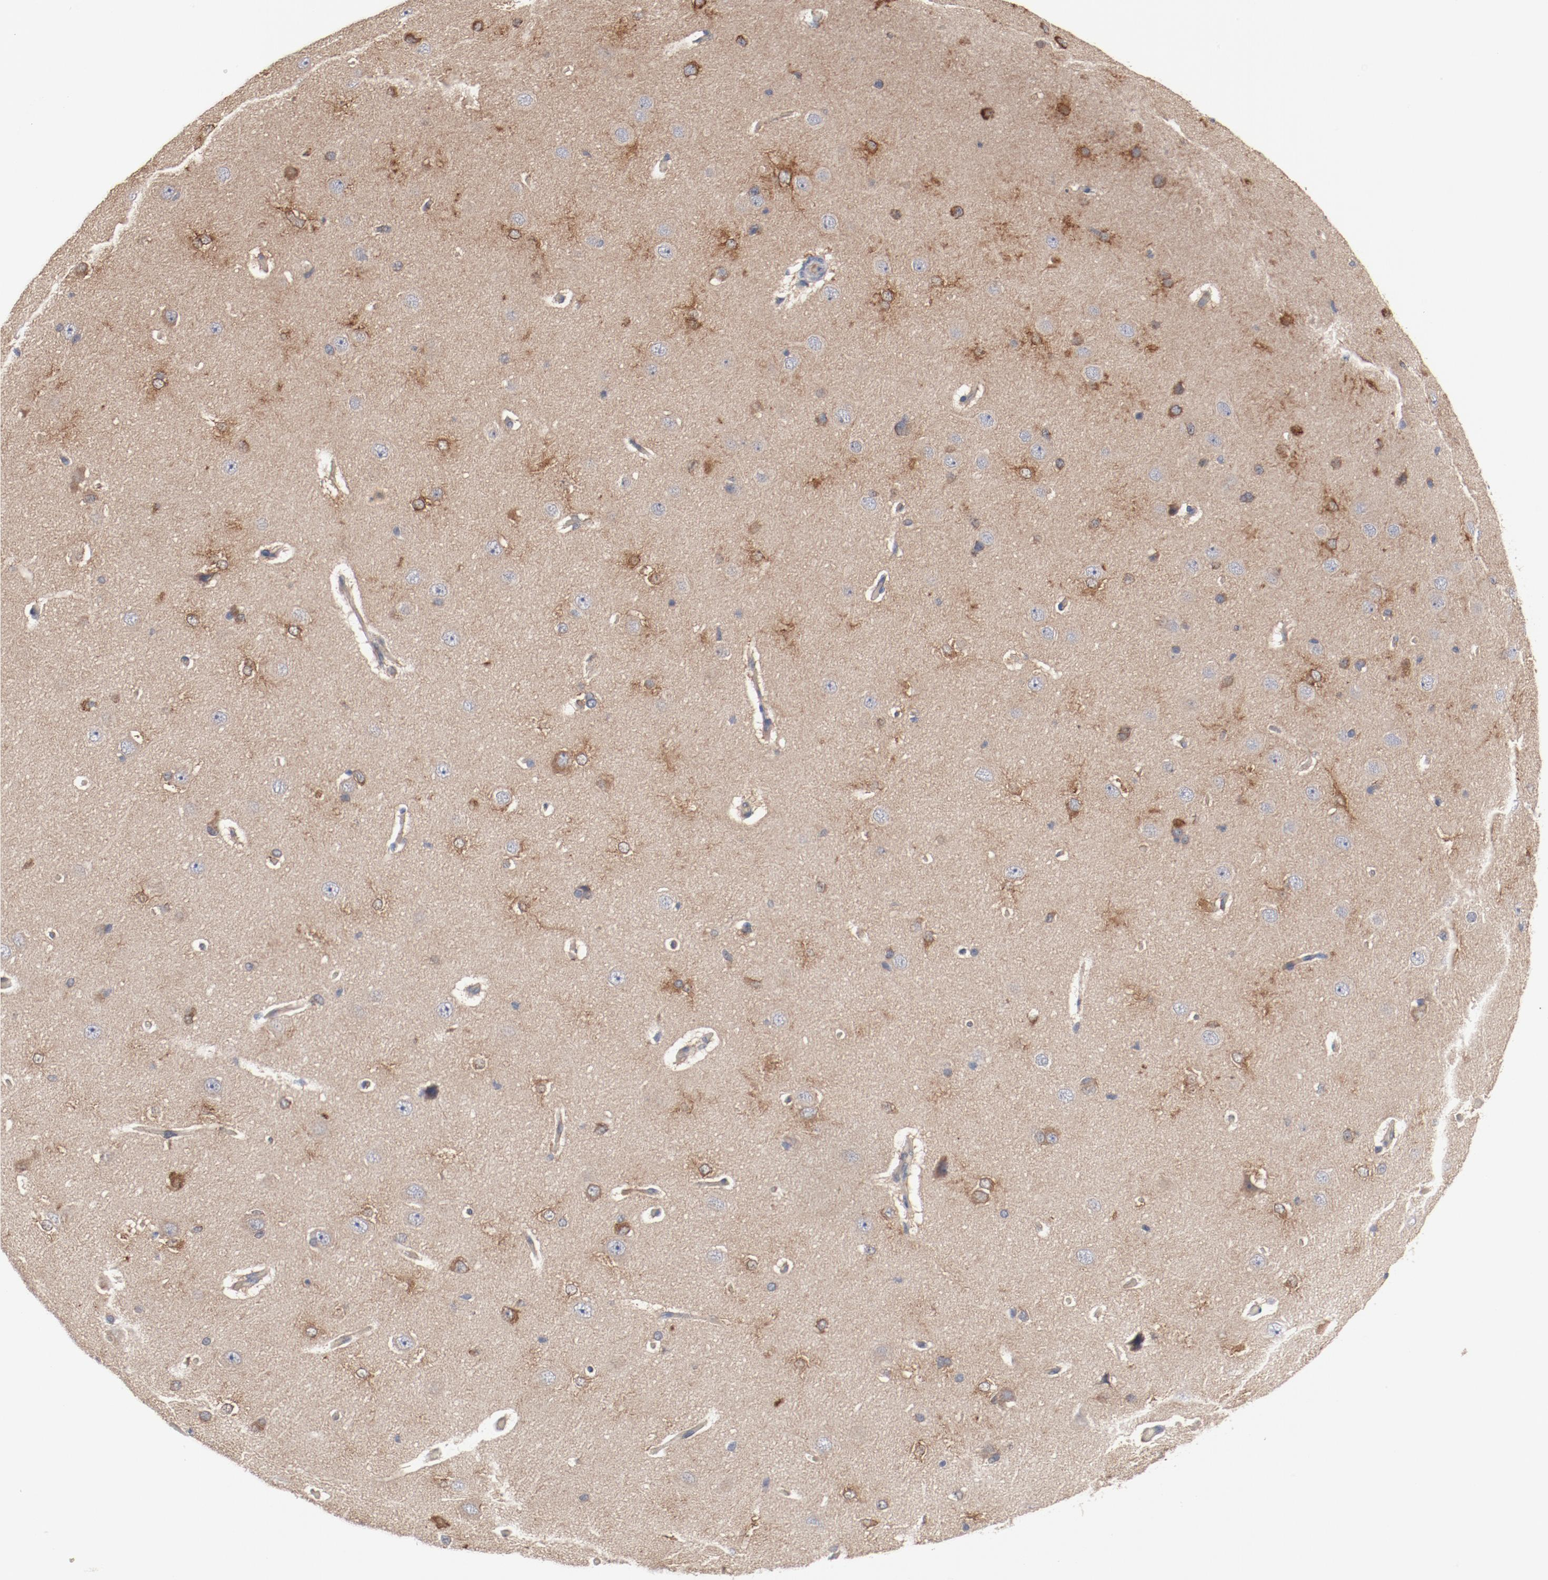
{"staining": {"intensity": "weak", "quantity": ">75%", "location": "cytoplasmic/membranous"}, "tissue": "cerebral cortex", "cell_type": "Endothelial cells", "image_type": "normal", "snomed": [{"axis": "morphology", "description": "Normal tissue, NOS"}, {"axis": "topography", "description": "Cerebral cortex"}], "caption": "Cerebral cortex stained with a brown dye demonstrates weak cytoplasmic/membranous positive expression in approximately >75% of endothelial cells.", "gene": "RNASE11", "patient": {"sex": "female", "age": 45}}